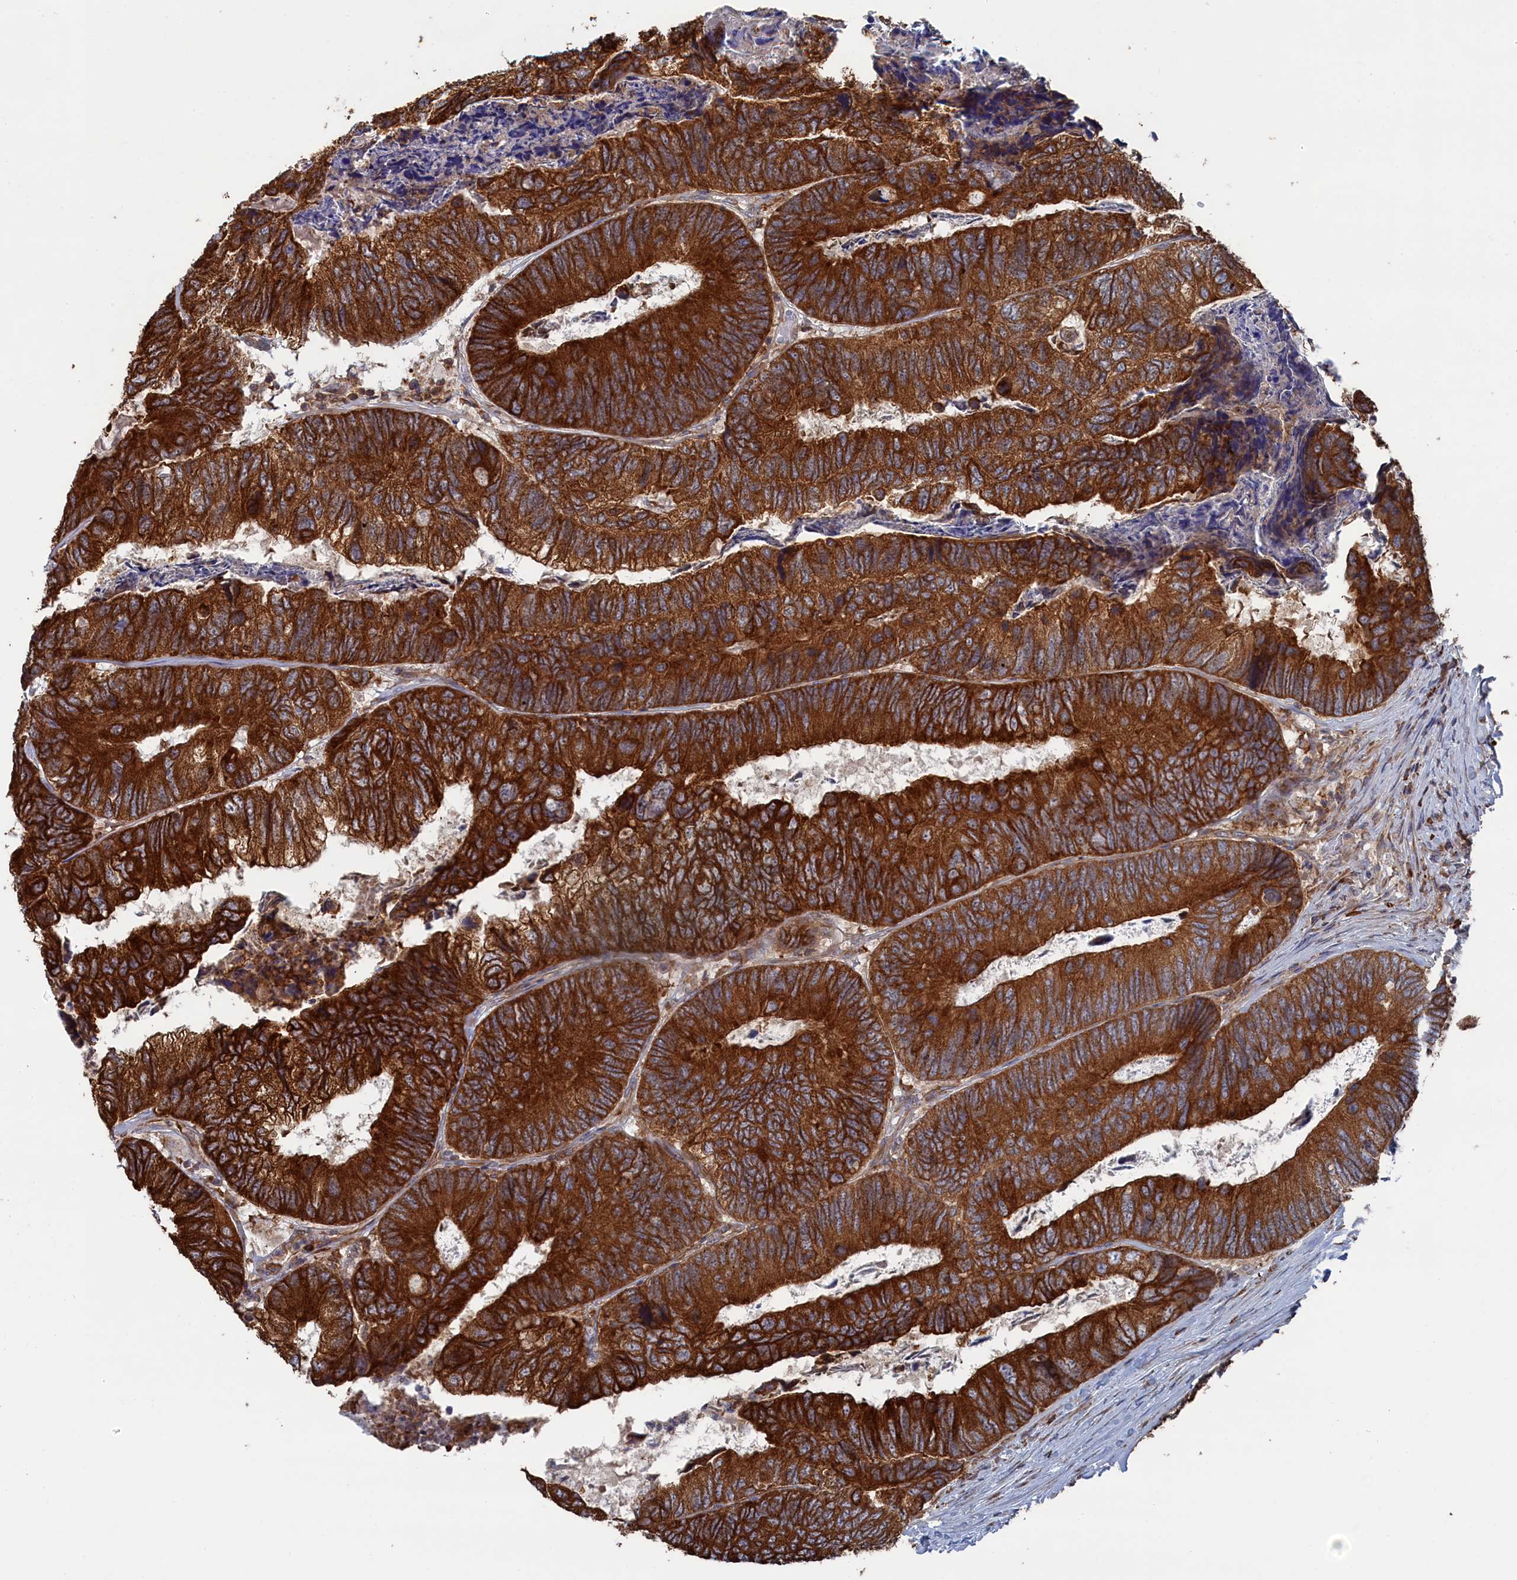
{"staining": {"intensity": "strong", "quantity": ">75%", "location": "cytoplasmic/membranous"}, "tissue": "colorectal cancer", "cell_type": "Tumor cells", "image_type": "cancer", "snomed": [{"axis": "morphology", "description": "Adenocarcinoma, NOS"}, {"axis": "topography", "description": "Colon"}], "caption": "Colorectal cancer stained with a brown dye exhibits strong cytoplasmic/membranous positive positivity in approximately >75% of tumor cells.", "gene": "BPIFB6", "patient": {"sex": "female", "age": 67}}